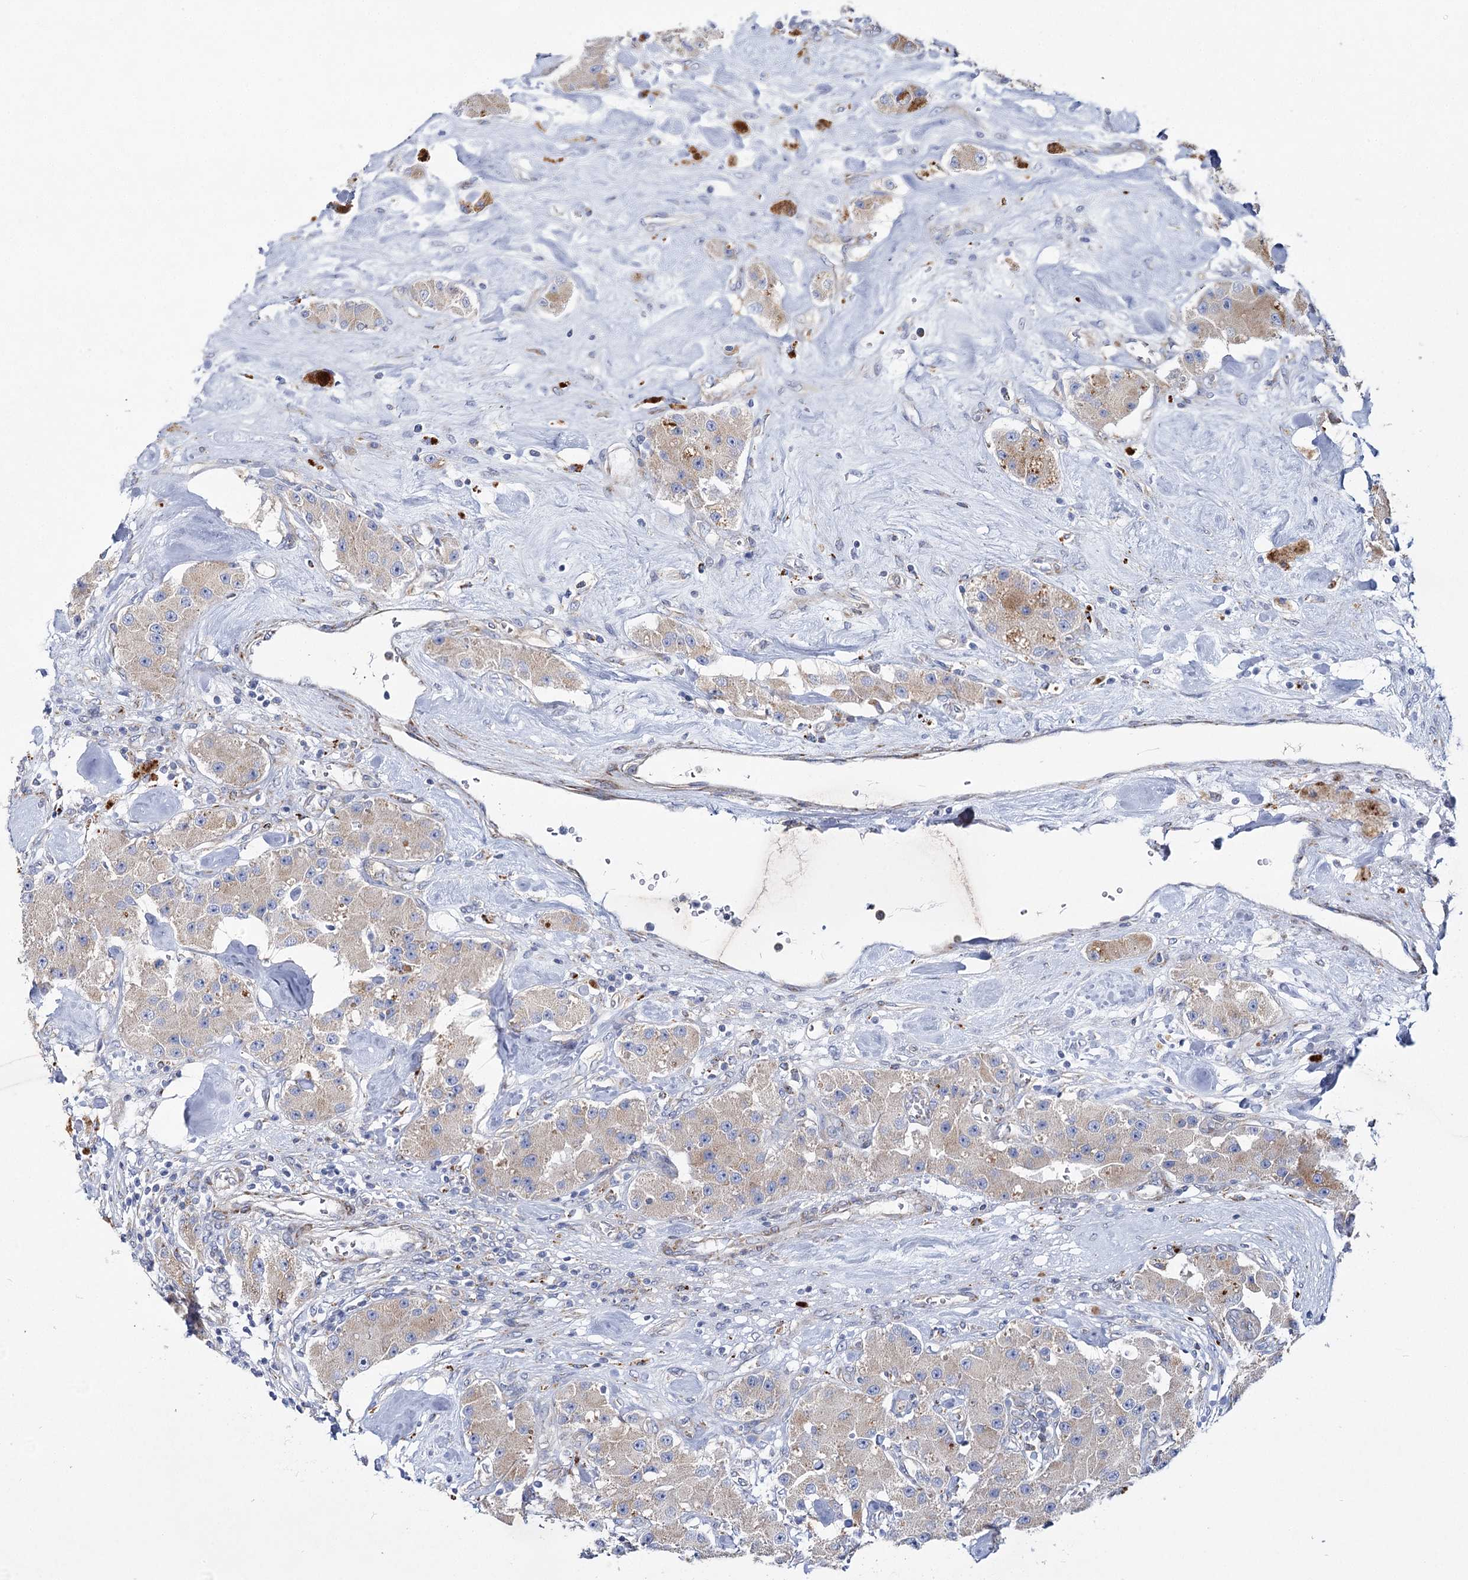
{"staining": {"intensity": "weak", "quantity": "<25%", "location": "cytoplasmic/membranous"}, "tissue": "carcinoid", "cell_type": "Tumor cells", "image_type": "cancer", "snomed": [{"axis": "morphology", "description": "Carcinoid, malignant, NOS"}, {"axis": "topography", "description": "Pancreas"}], "caption": "Photomicrograph shows no protein expression in tumor cells of carcinoid (malignant) tissue.", "gene": "THUMPD3", "patient": {"sex": "male", "age": 41}}